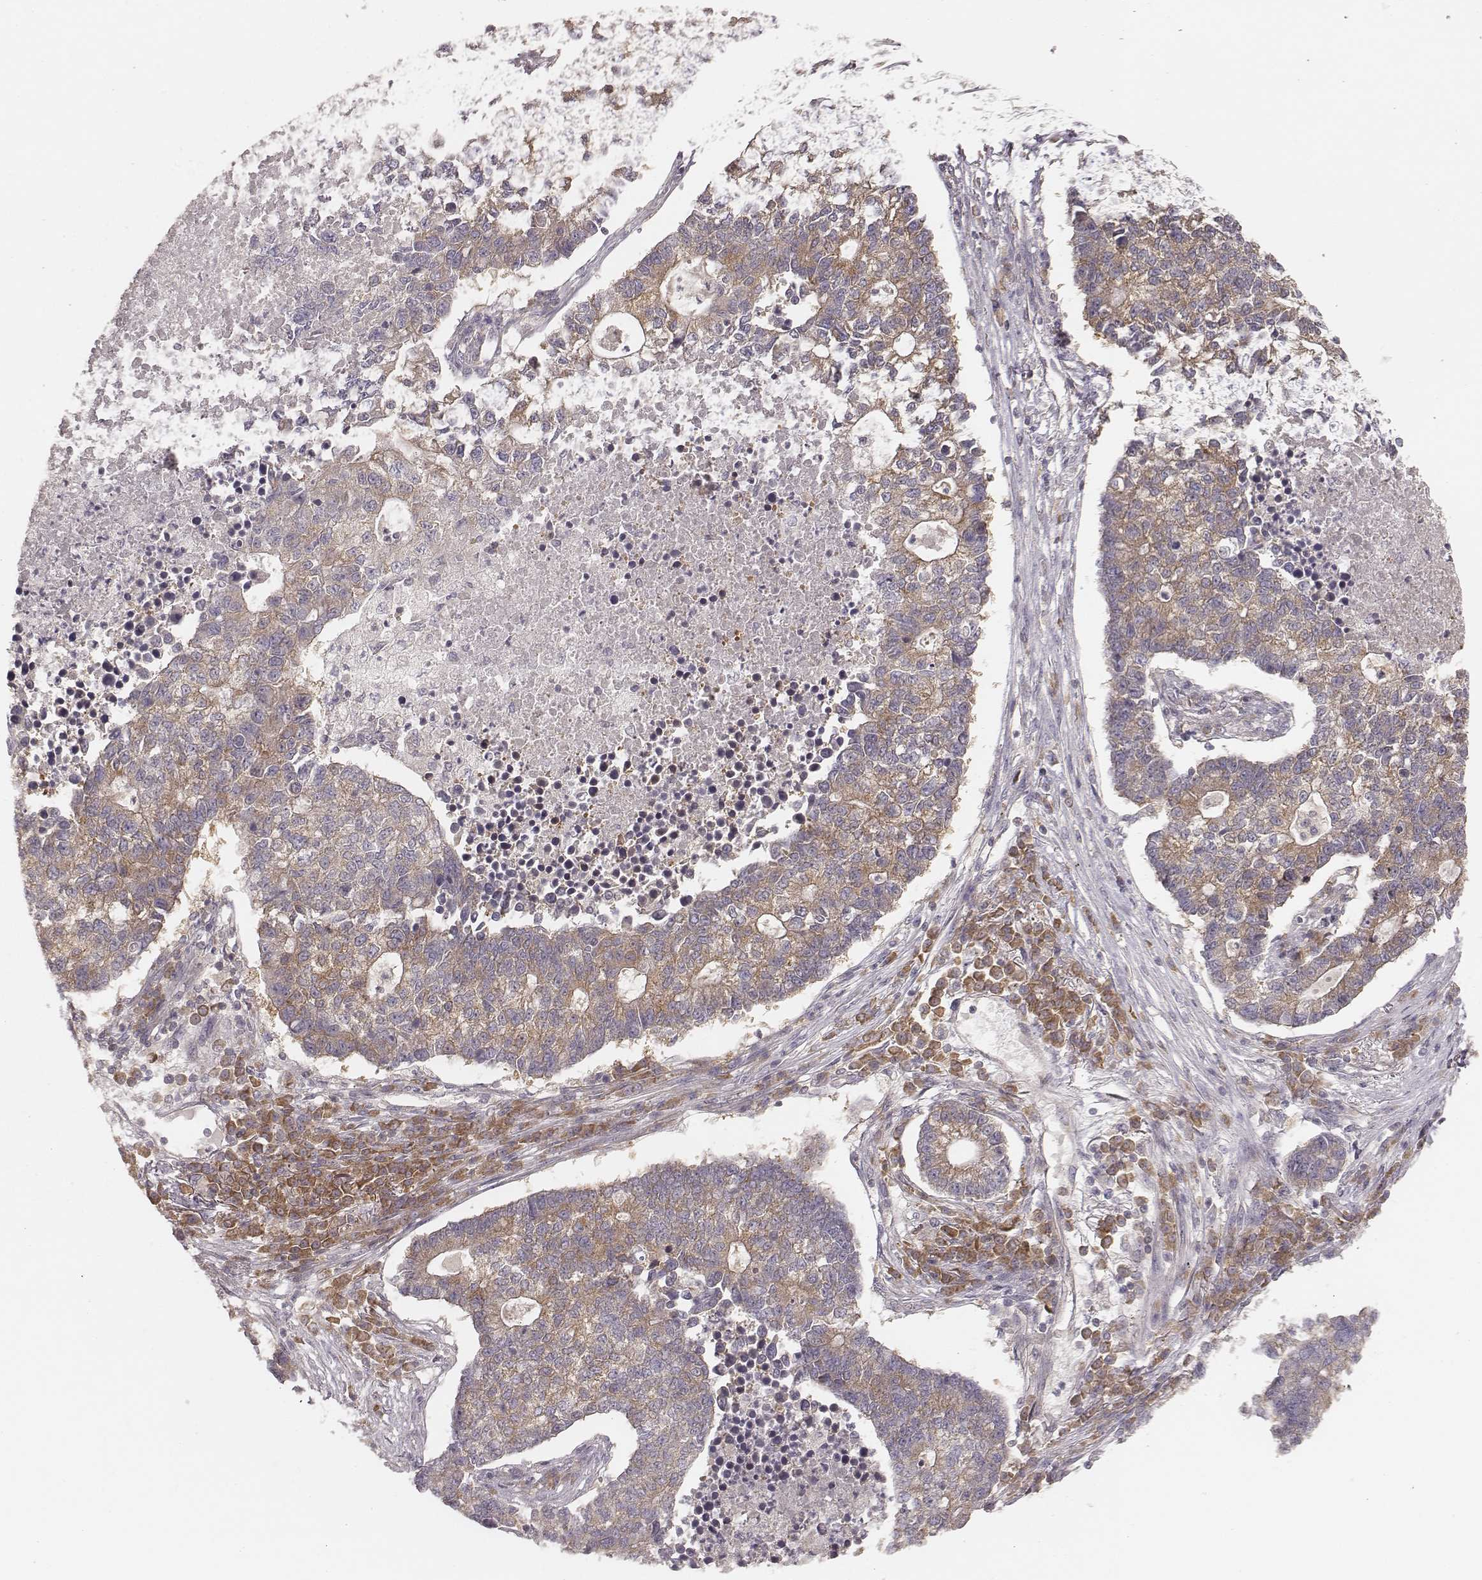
{"staining": {"intensity": "moderate", "quantity": ">75%", "location": "cytoplasmic/membranous"}, "tissue": "lung cancer", "cell_type": "Tumor cells", "image_type": "cancer", "snomed": [{"axis": "morphology", "description": "Adenocarcinoma, NOS"}, {"axis": "topography", "description": "Lung"}], "caption": "There is medium levels of moderate cytoplasmic/membranous positivity in tumor cells of lung cancer (adenocarcinoma), as demonstrated by immunohistochemical staining (brown color).", "gene": "CARS1", "patient": {"sex": "male", "age": 57}}